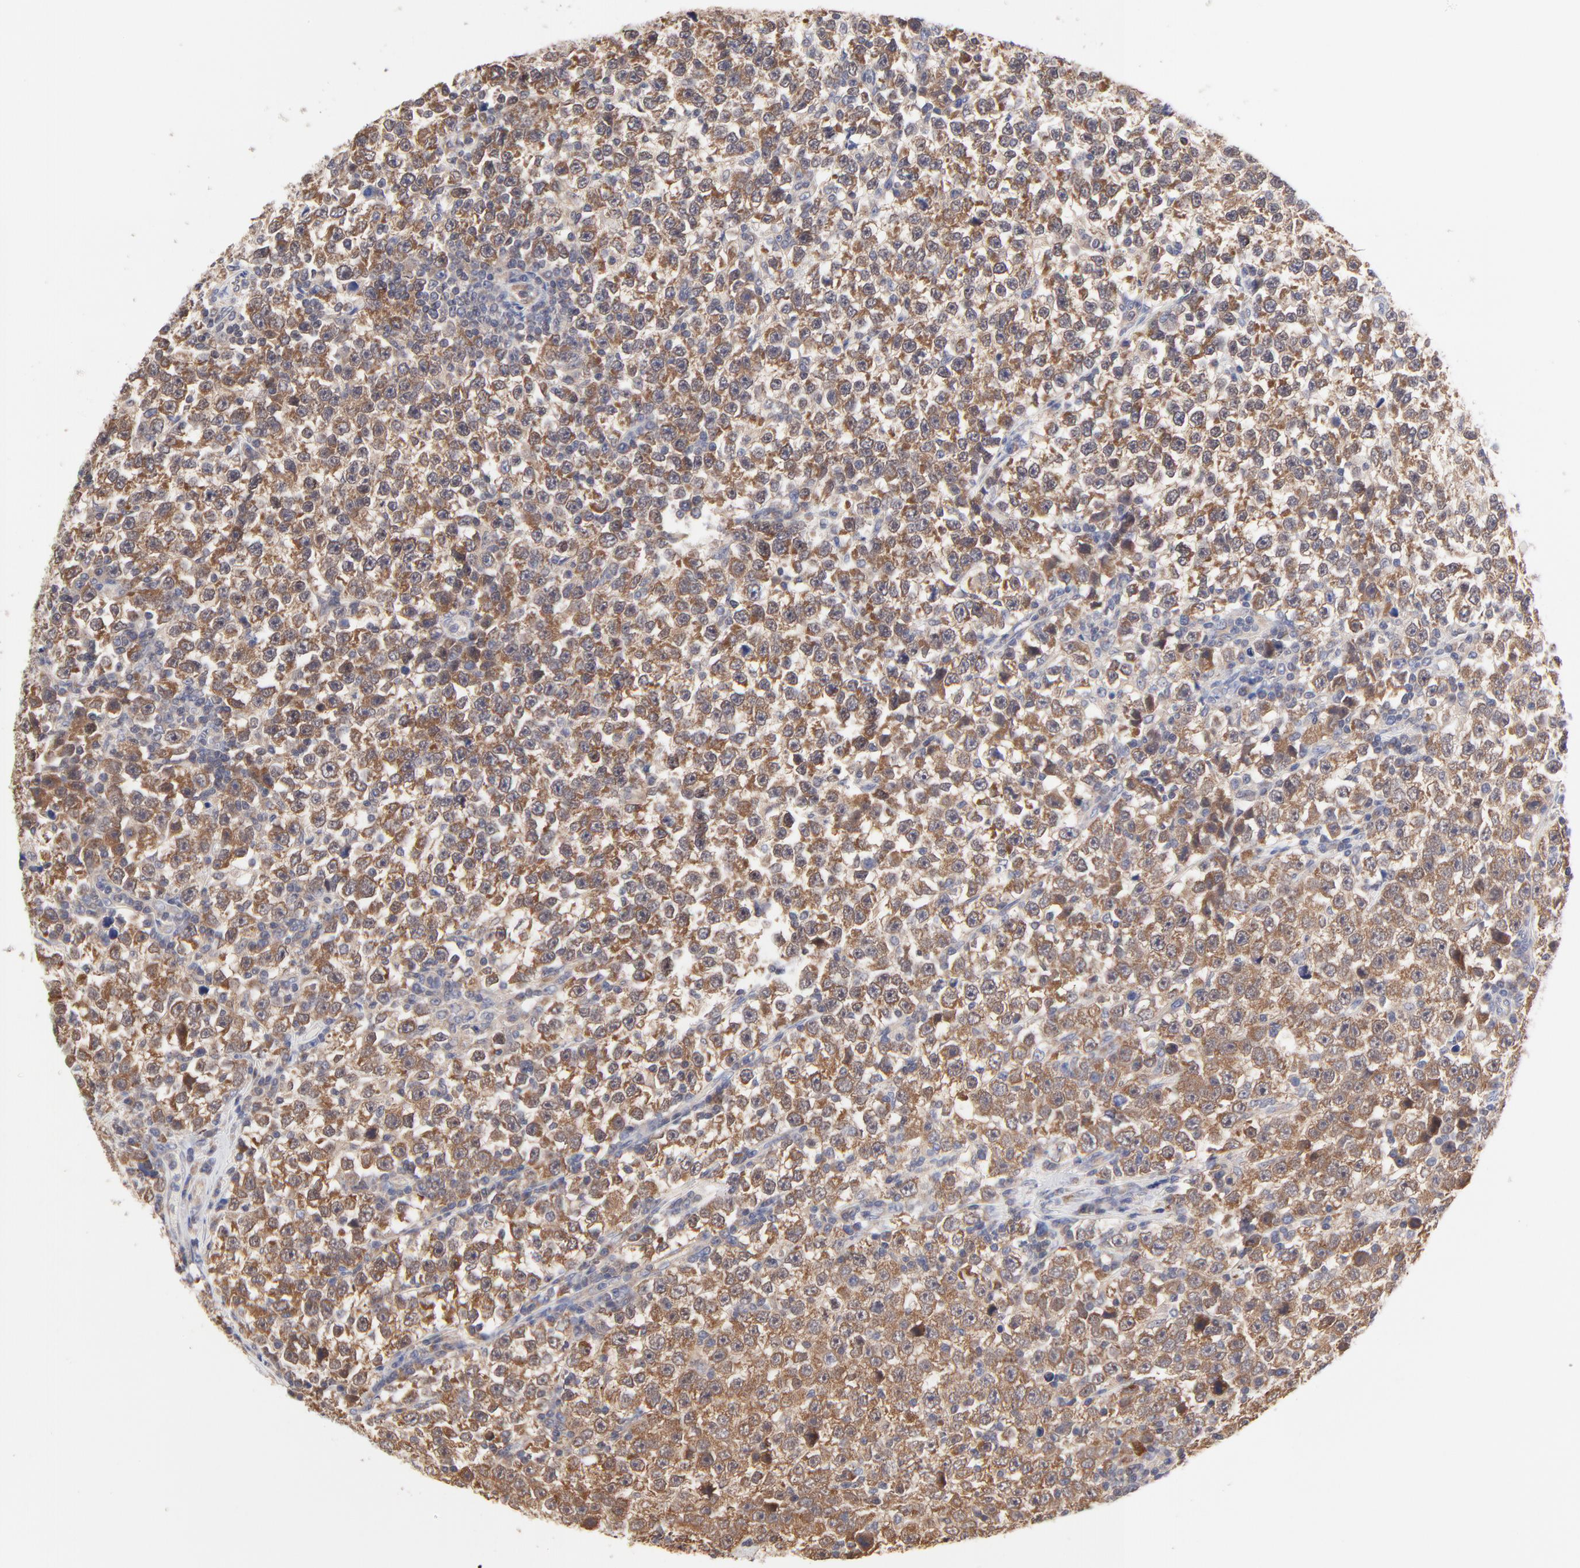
{"staining": {"intensity": "moderate", "quantity": ">75%", "location": "cytoplasmic/membranous"}, "tissue": "testis cancer", "cell_type": "Tumor cells", "image_type": "cancer", "snomed": [{"axis": "morphology", "description": "Seminoma, NOS"}, {"axis": "topography", "description": "Testis"}], "caption": "DAB (3,3'-diaminobenzidine) immunohistochemical staining of human testis cancer (seminoma) reveals moderate cytoplasmic/membranous protein staining in about >75% of tumor cells.", "gene": "PCMT1", "patient": {"sex": "male", "age": 43}}